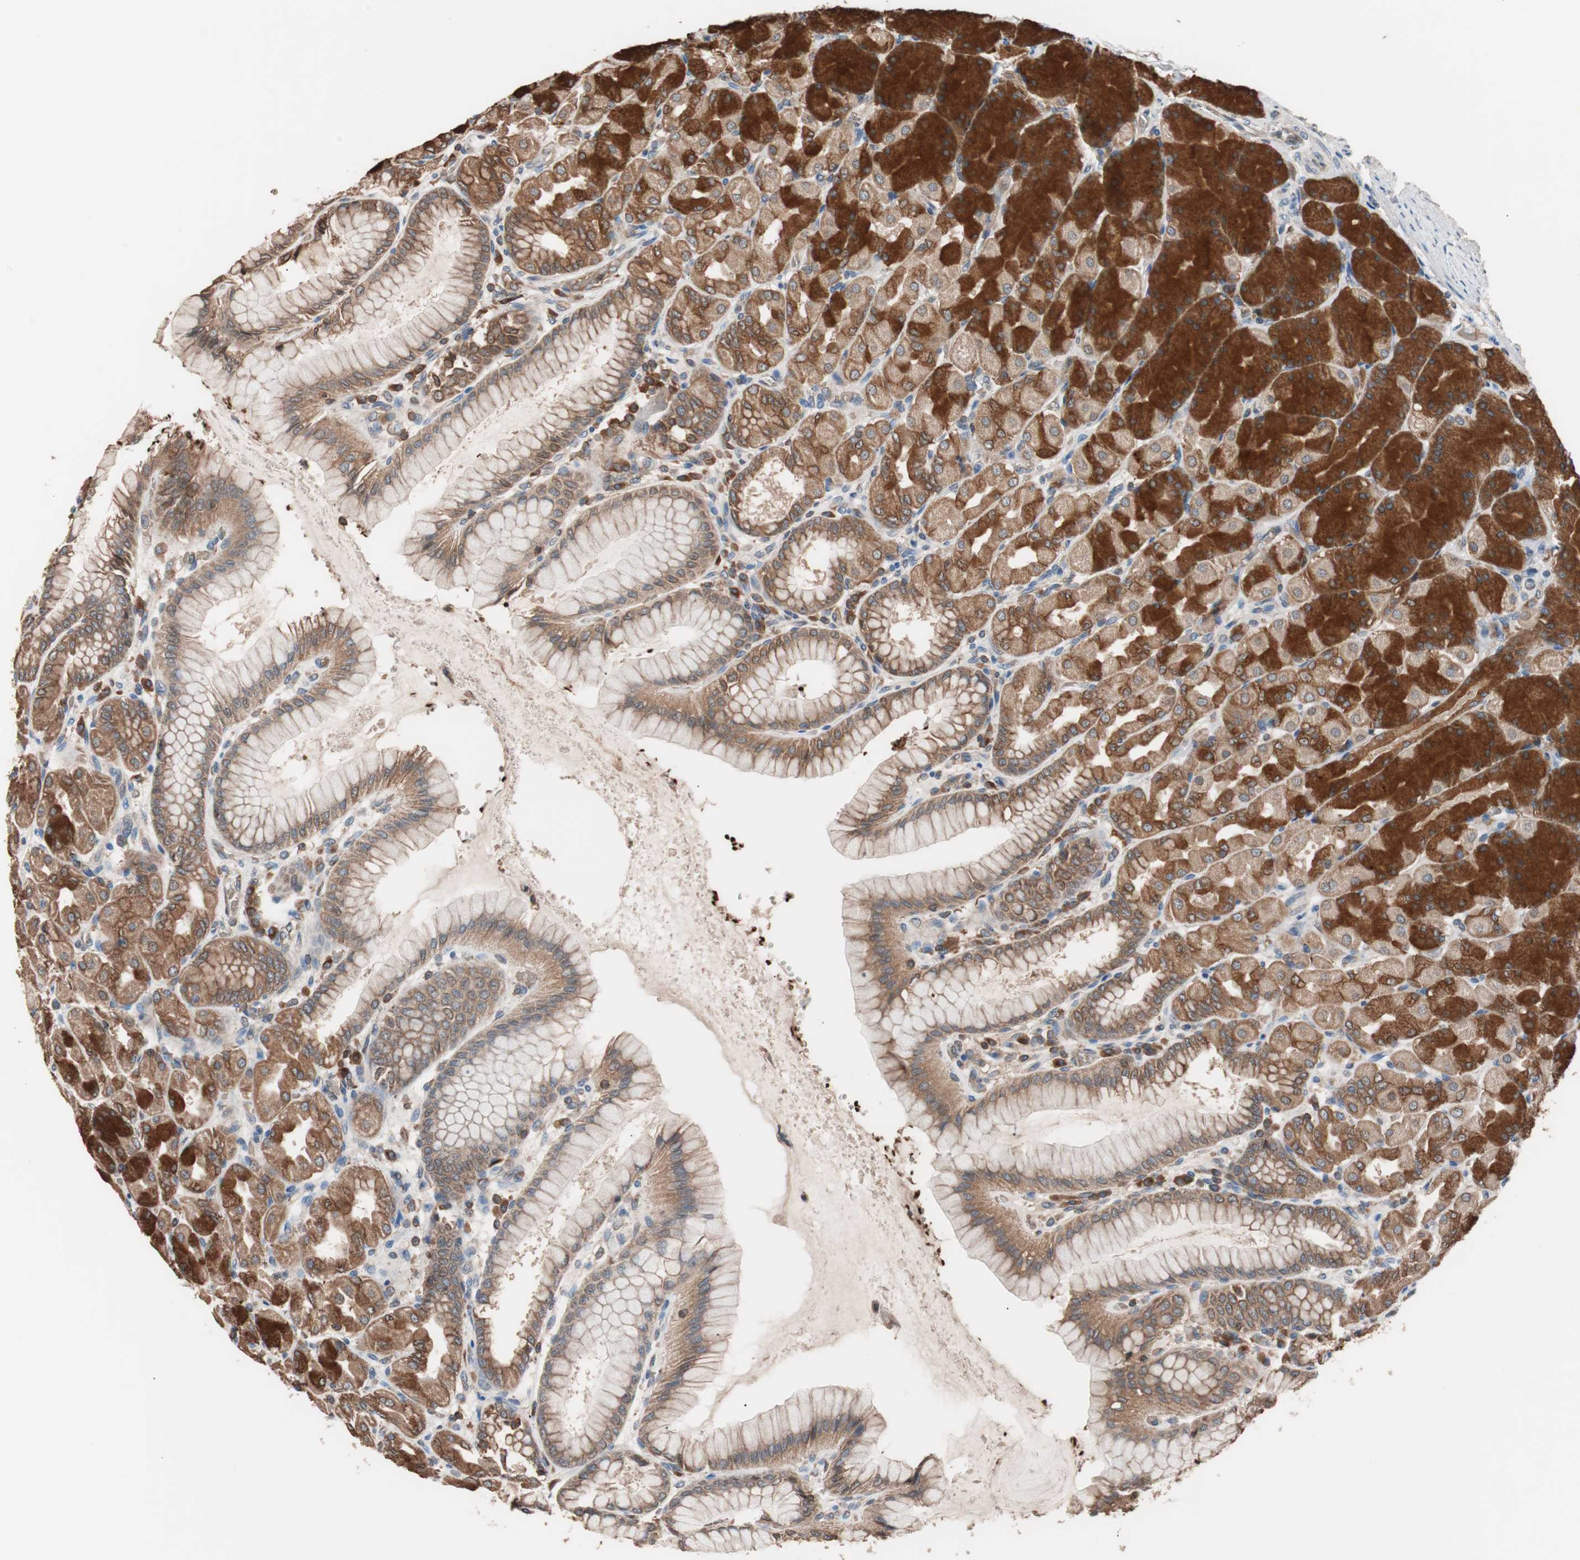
{"staining": {"intensity": "strong", "quantity": ">75%", "location": "cytoplasmic/membranous"}, "tissue": "stomach", "cell_type": "Glandular cells", "image_type": "normal", "snomed": [{"axis": "morphology", "description": "Normal tissue, NOS"}, {"axis": "topography", "description": "Stomach, upper"}], "caption": "A brown stain highlights strong cytoplasmic/membranous positivity of a protein in glandular cells of unremarkable stomach. The protein of interest is stained brown, and the nuclei are stained in blue (DAB IHC with brightfield microscopy, high magnification).", "gene": "GLYCTK", "patient": {"sex": "female", "age": 56}}